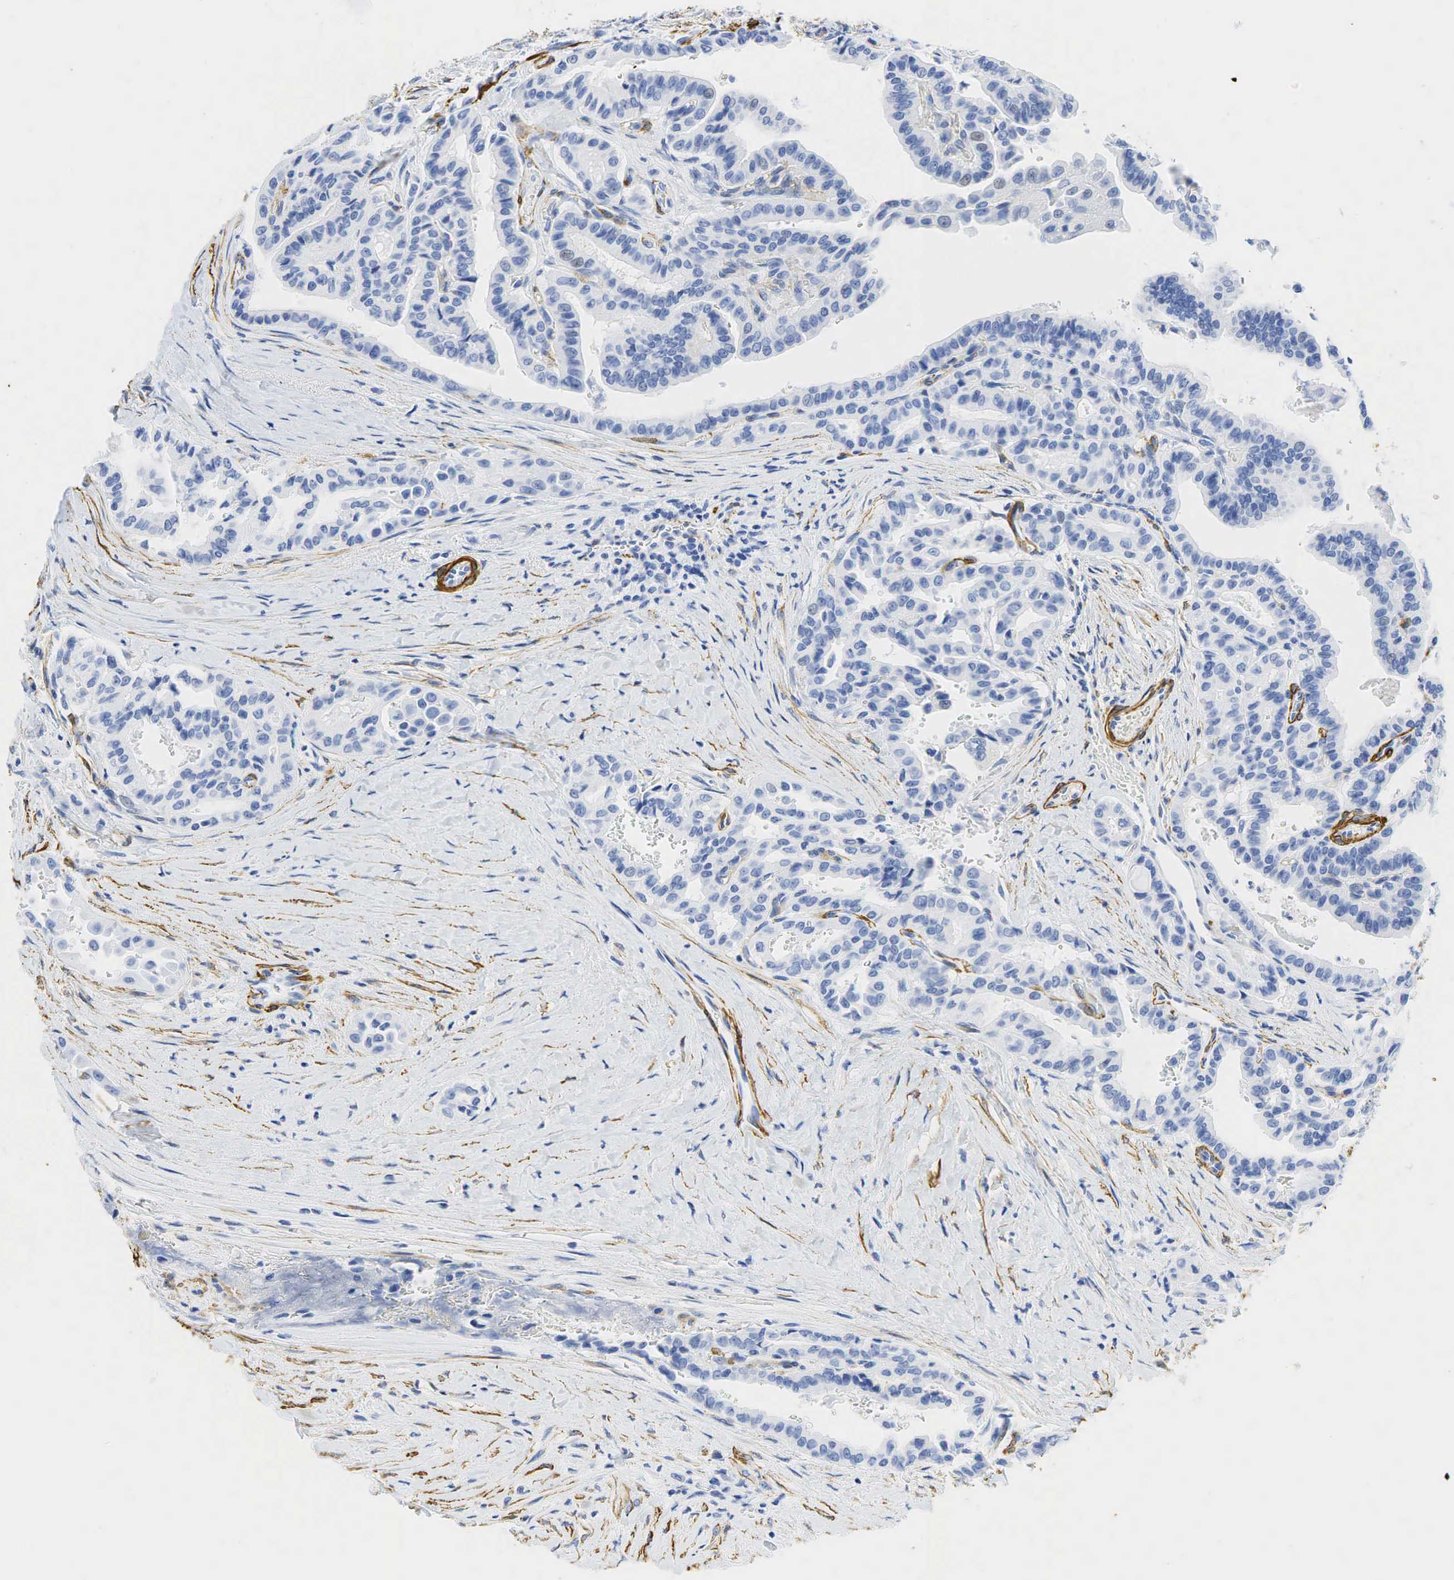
{"staining": {"intensity": "negative", "quantity": "none", "location": "none"}, "tissue": "thyroid cancer", "cell_type": "Tumor cells", "image_type": "cancer", "snomed": [{"axis": "morphology", "description": "Papillary adenocarcinoma, NOS"}, {"axis": "topography", "description": "Thyroid gland"}], "caption": "Immunohistochemistry of thyroid papillary adenocarcinoma shows no expression in tumor cells.", "gene": "ACTA1", "patient": {"sex": "male", "age": 87}}